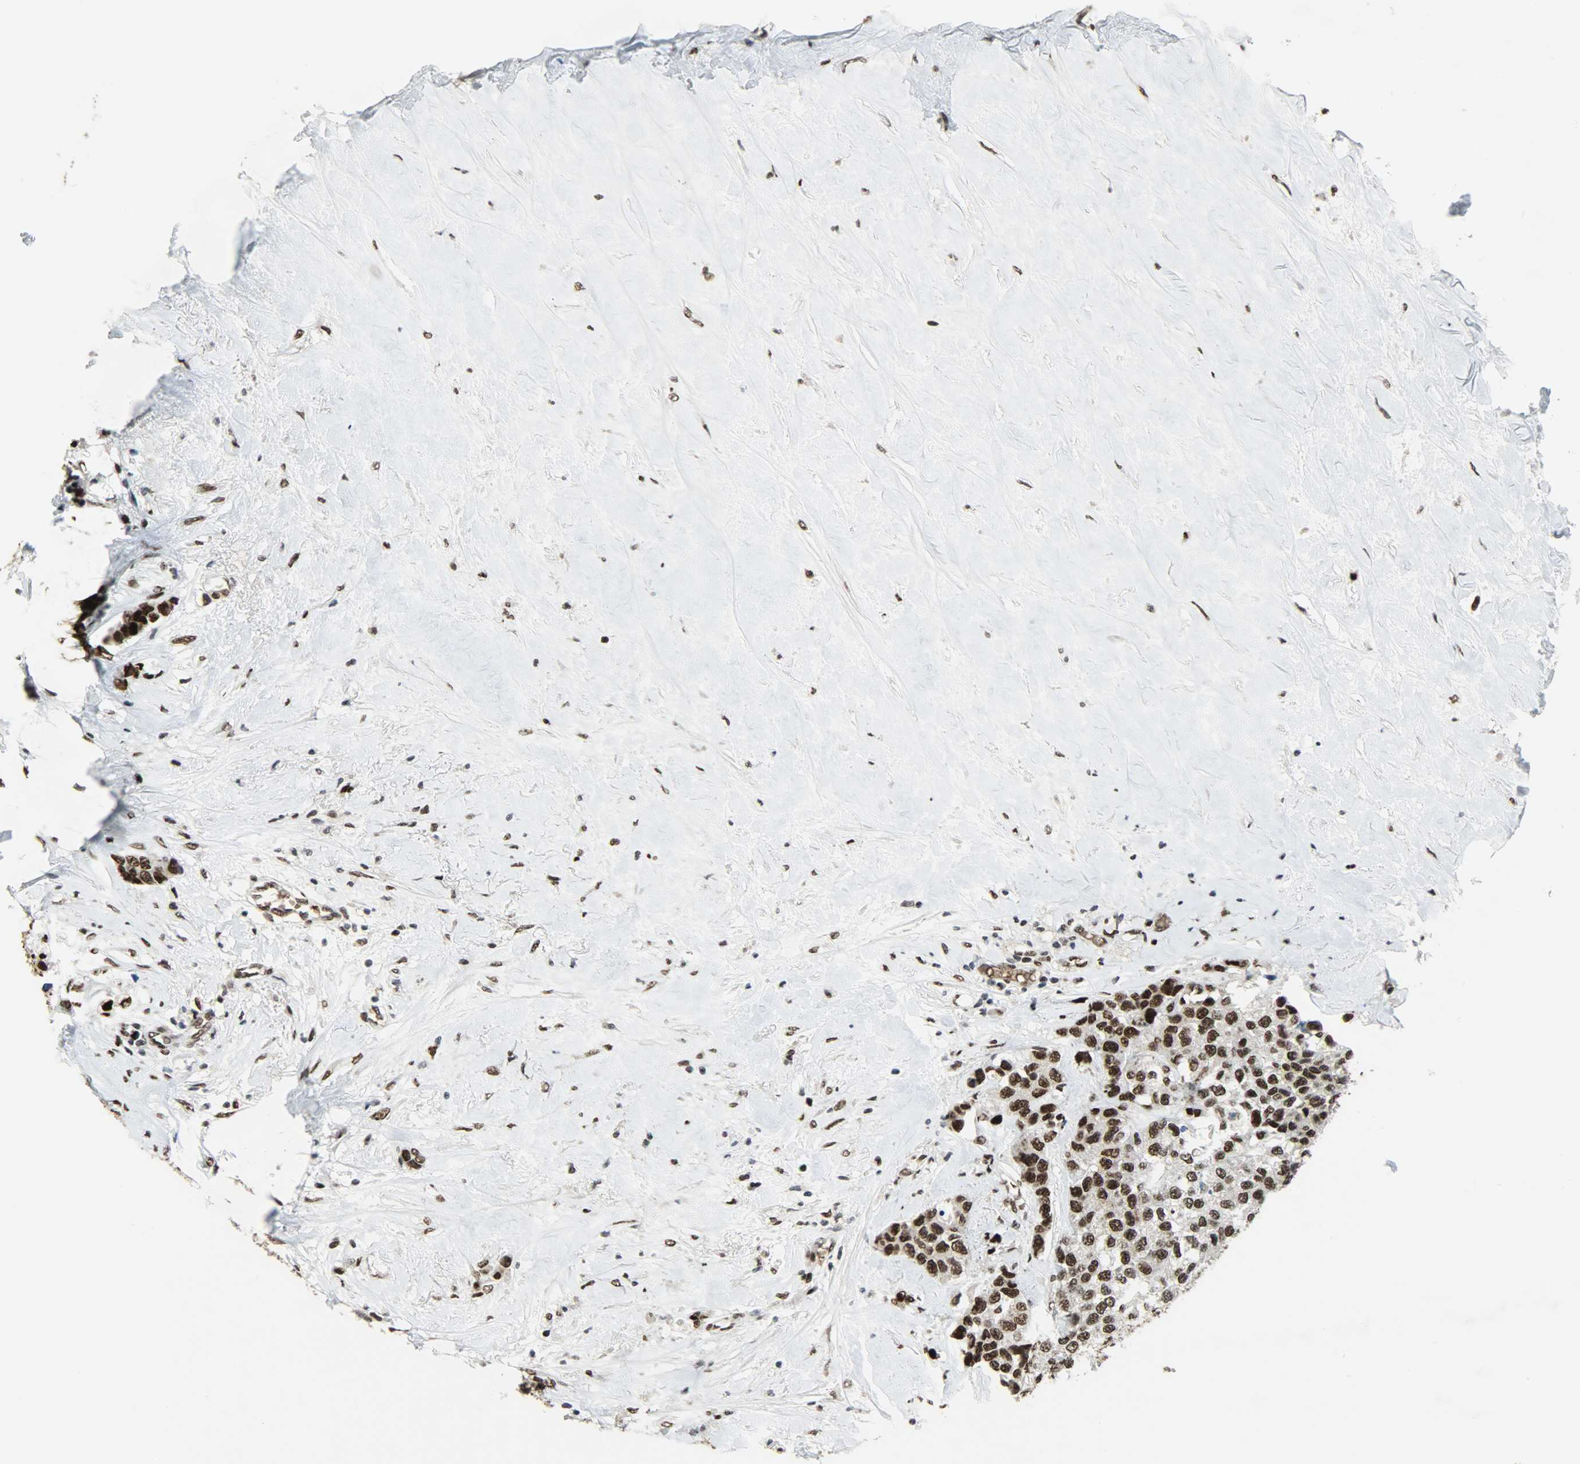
{"staining": {"intensity": "strong", "quantity": ">75%", "location": "cytoplasmic/membranous,nuclear"}, "tissue": "breast cancer", "cell_type": "Tumor cells", "image_type": "cancer", "snomed": [{"axis": "morphology", "description": "Duct carcinoma"}, {"axis": "topography", "description": "Breast"}], "caption": "Breast cancer (intraductal carcinoma) stained with DAB immunohistochemistry shows high levels of strong cytoplasmic/membranous and nuclear expression in approximately >75% of tumor cells. (brown staining indicates protein expression, while blue staining denotes nuclei).", "gene": "SNAI1", "patient": {"sex": "female", "age": 51}}